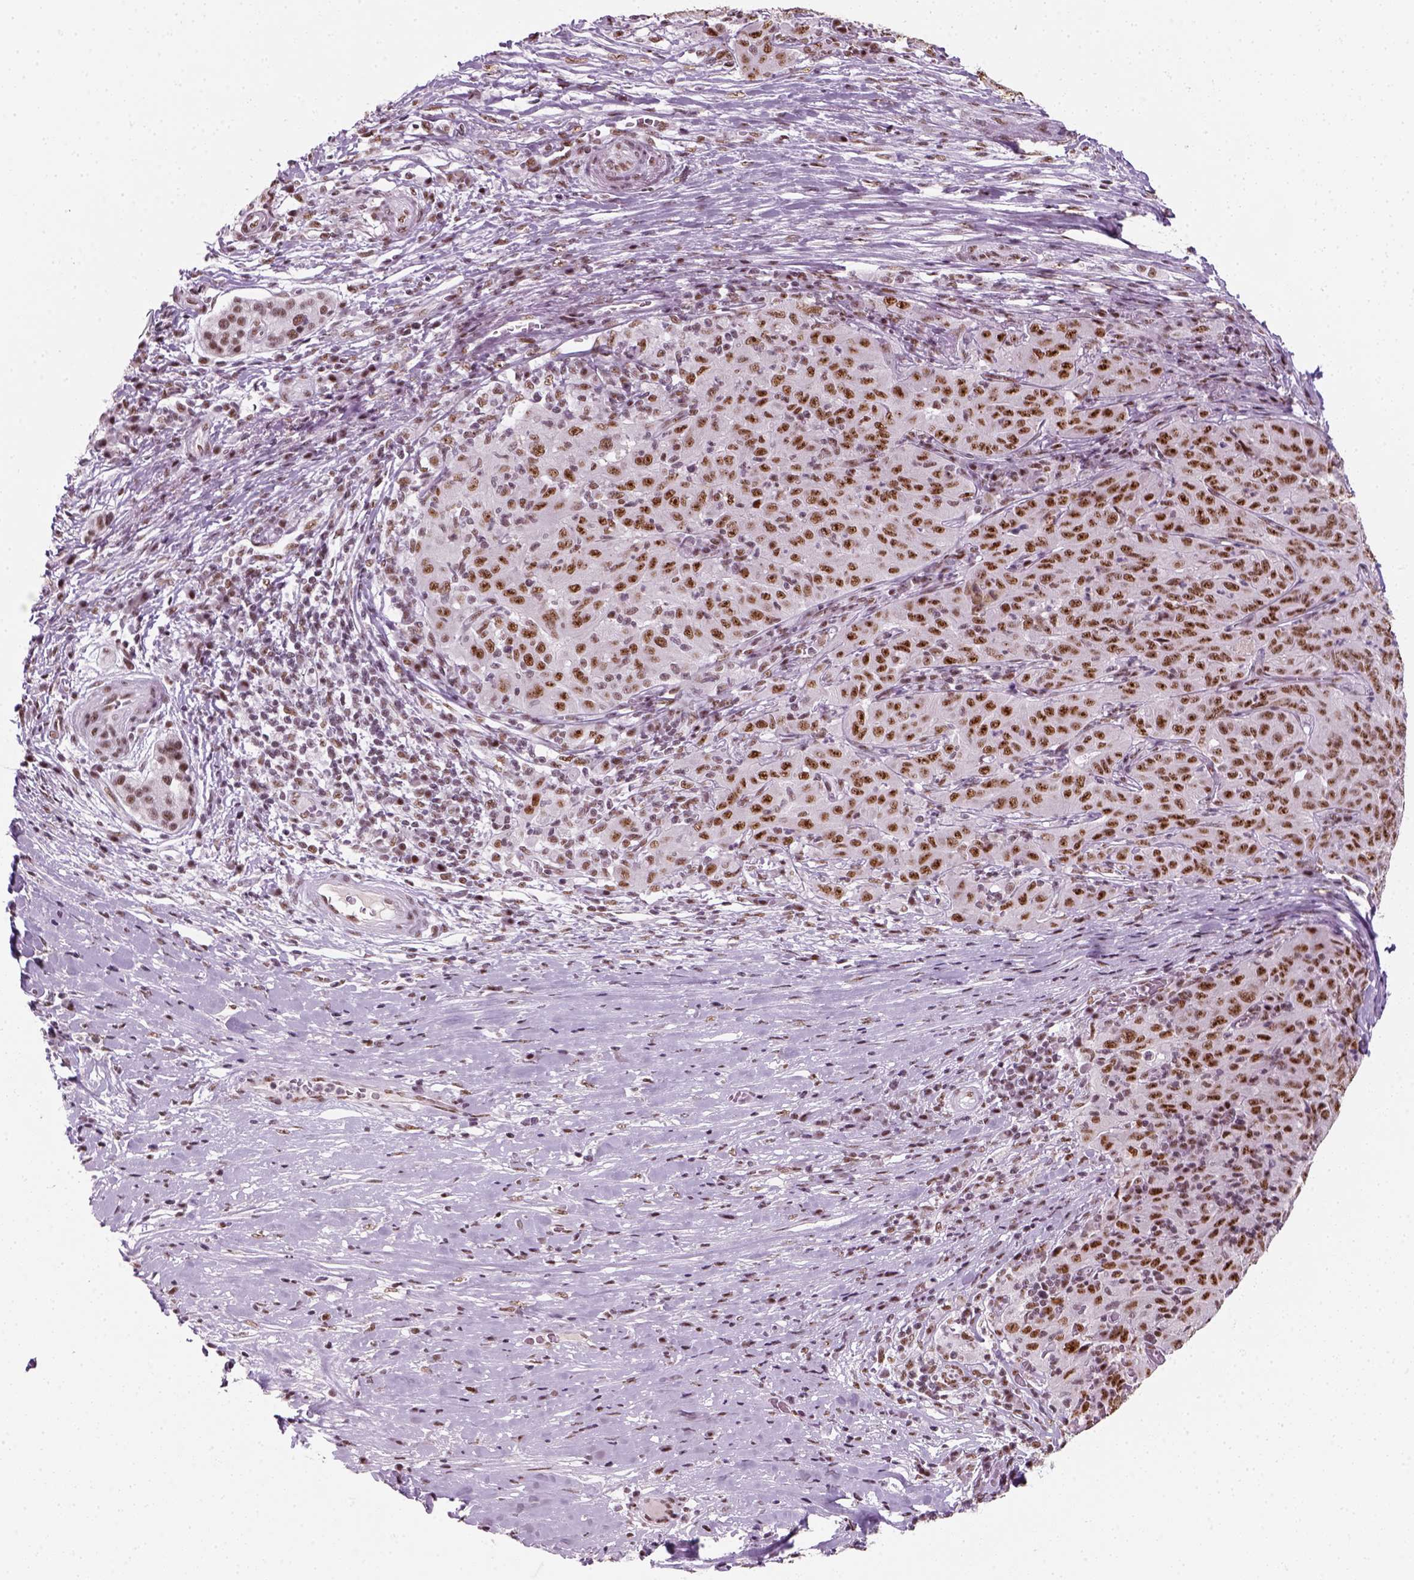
{"staining": {"intensity": "strong", "quantity": ">75%", "location": "nuclear"}, "tissue": "pancreatic cancer", "cell_type": "Tumor cells", "image_type": "cancer", "snomed": [{"axis": "morphology", "description": "Adenocarcinoma, NOS"}, {"axis": "topography", "description": "Pancreas"}], "caption": "Immunohistochemical staining of pancreatic cancer (adenocarcinoma) reveals high levels of strong nuclear positivity in about >75% of tumor cells.", "gene": "GTF2F1", "patient": {"sex": "male", "age": 63}}